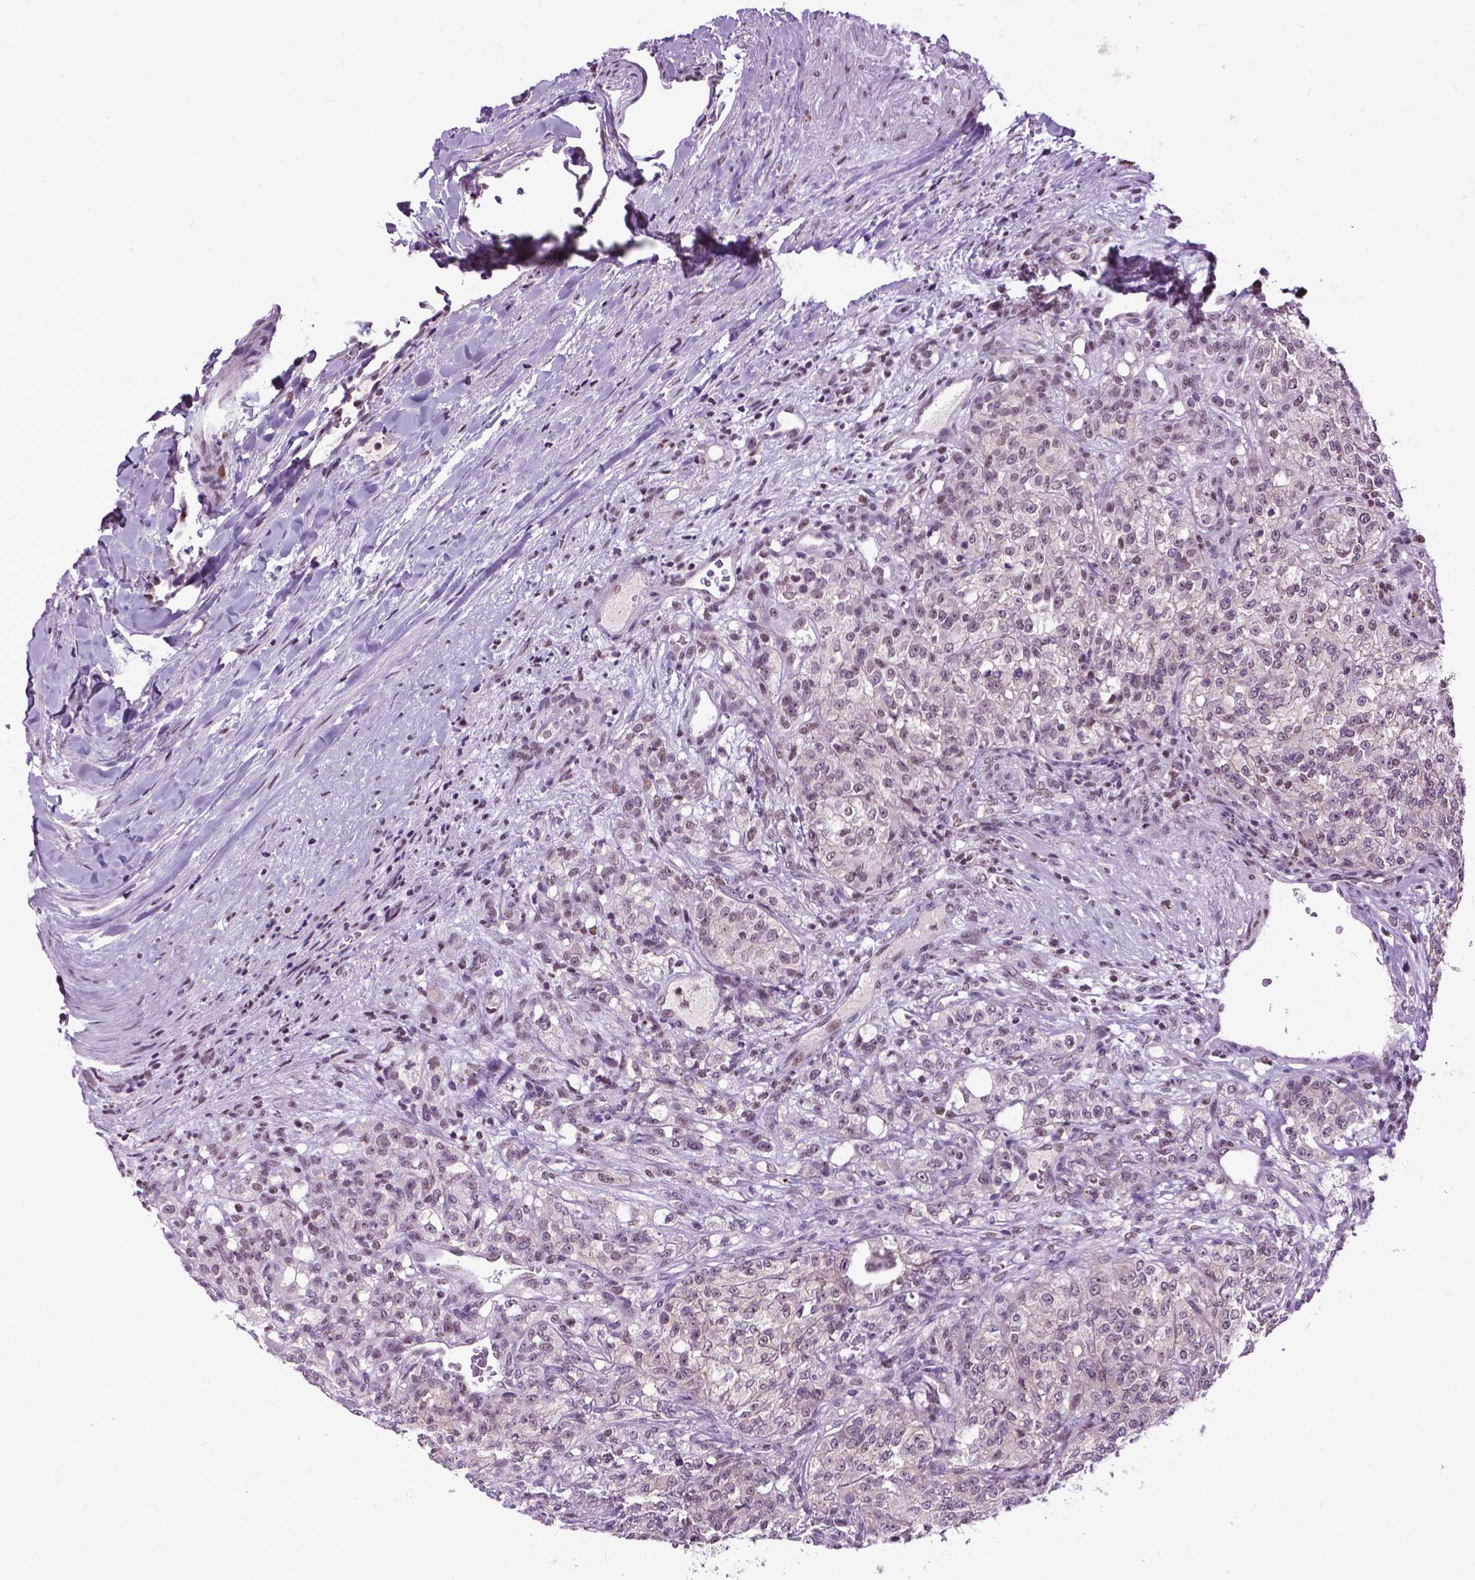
{"staining": {"intensity": "negative", "quantity": "none", "location": "none"}, "tissue": "renal cancer", "cell_type": "Tumor cells", "image_type": "cancer", "snomed": [{"axis": "morphology", "description": "Adenocarcinoma, NOS"}, {"axis": "topography", "description": "Kidney"}], "caption": "A high-resolution micrograph shows IHC staining of renal cancer, which demonstrates no significant expression in tumor cells. (DAB immunohistochemistry (IHC) with hematoxylin counter stain).", "gene": "EAF1", "patient": {"sex": "female", "age": 63}}